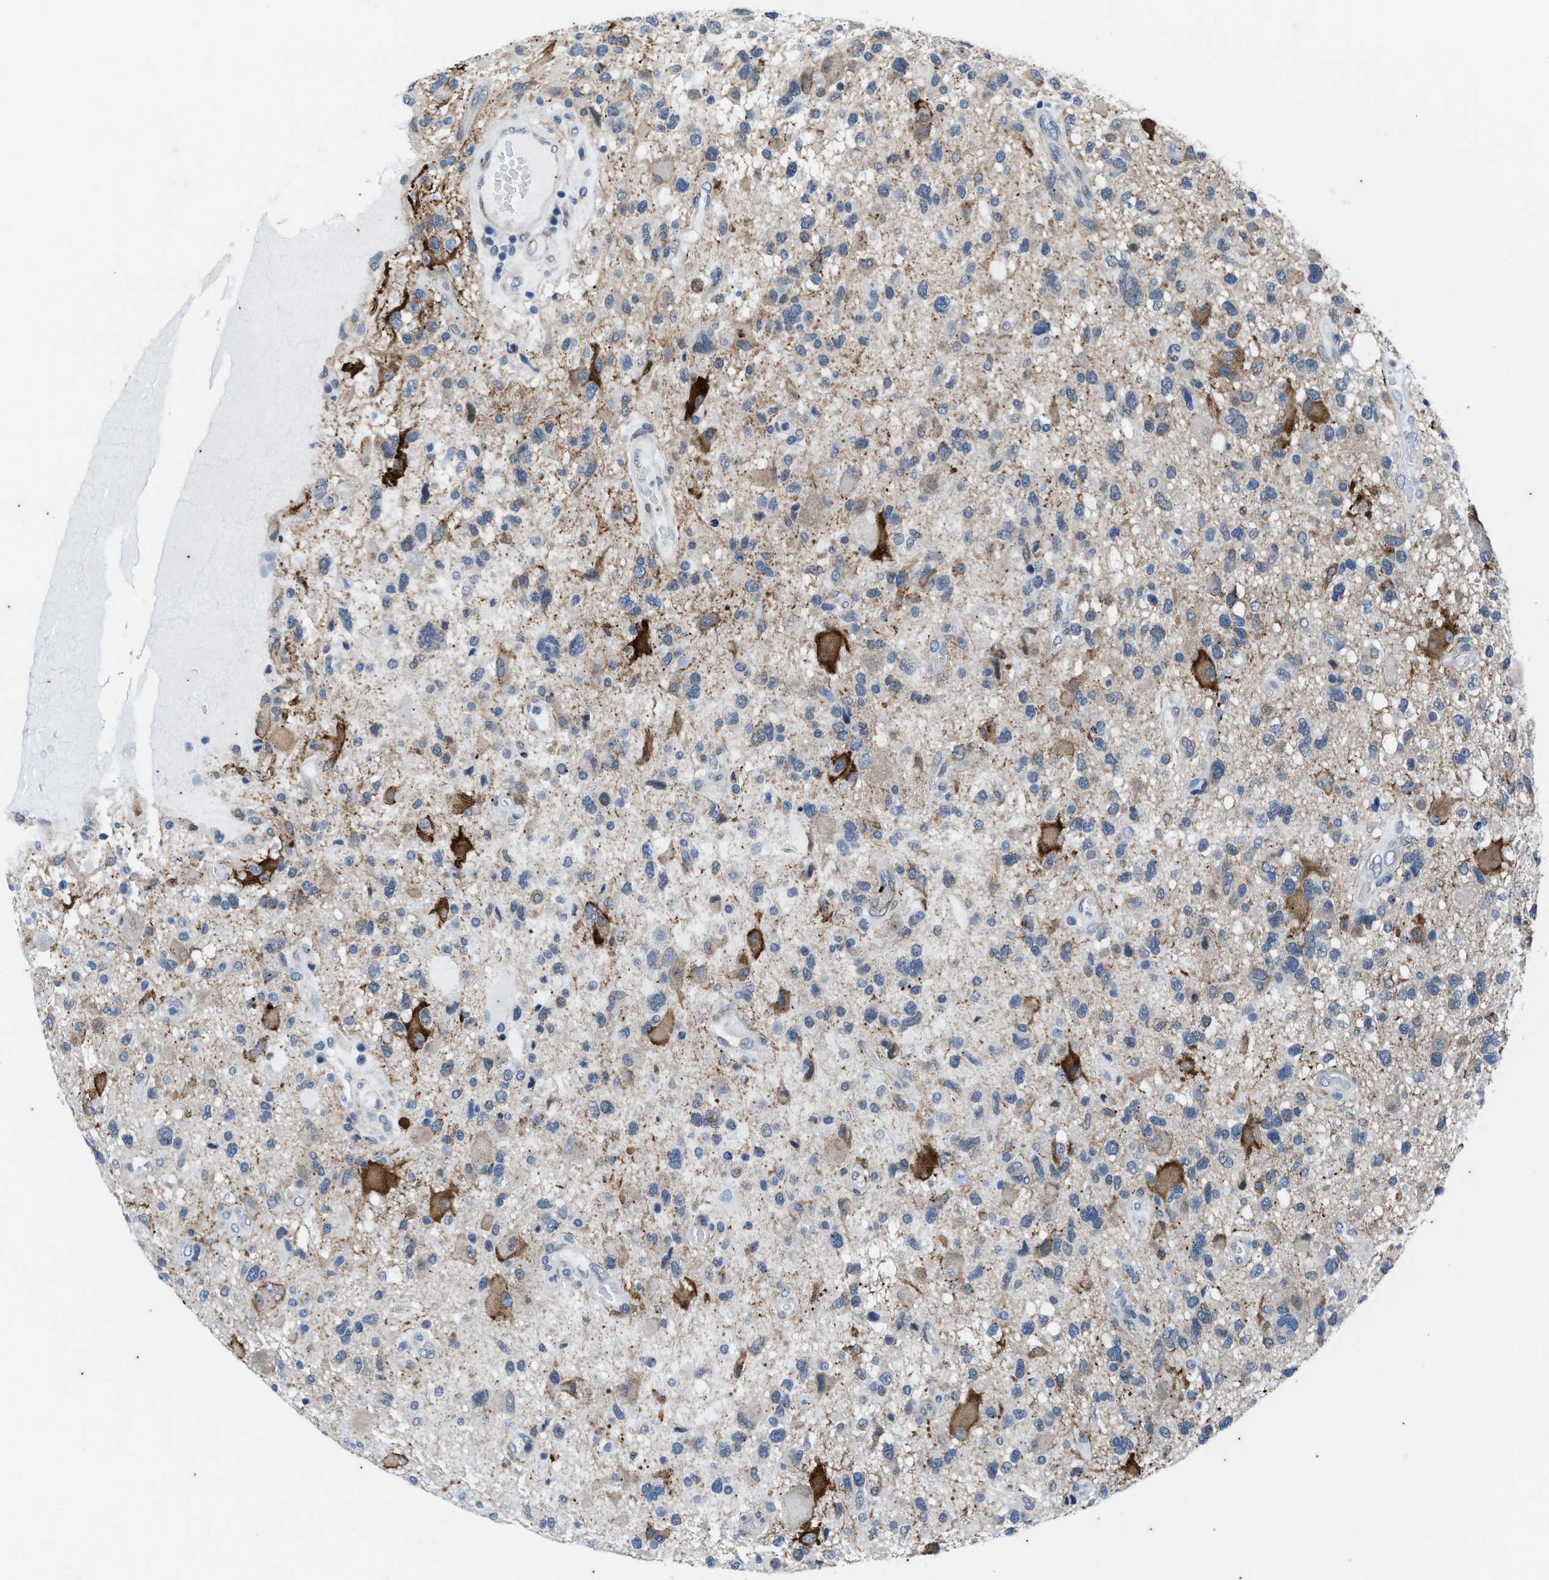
{"staining": {"intensity": "negative", "quantity": "none", "location": "none"}, "tissue": "glioma", "cell_type": "Tumor cells", "image_type": "cancer", "snomed": [{"axis": "morphology", "description": "Glioma, malignant, High grade"}, {"axis": "topography", "description": "Brain"}], "caption": "There is no significant staining in tumor cells of high-grade glioma (malignant).", "gene": "KIF24", "patient": {"sex": "male", "age": 33}}